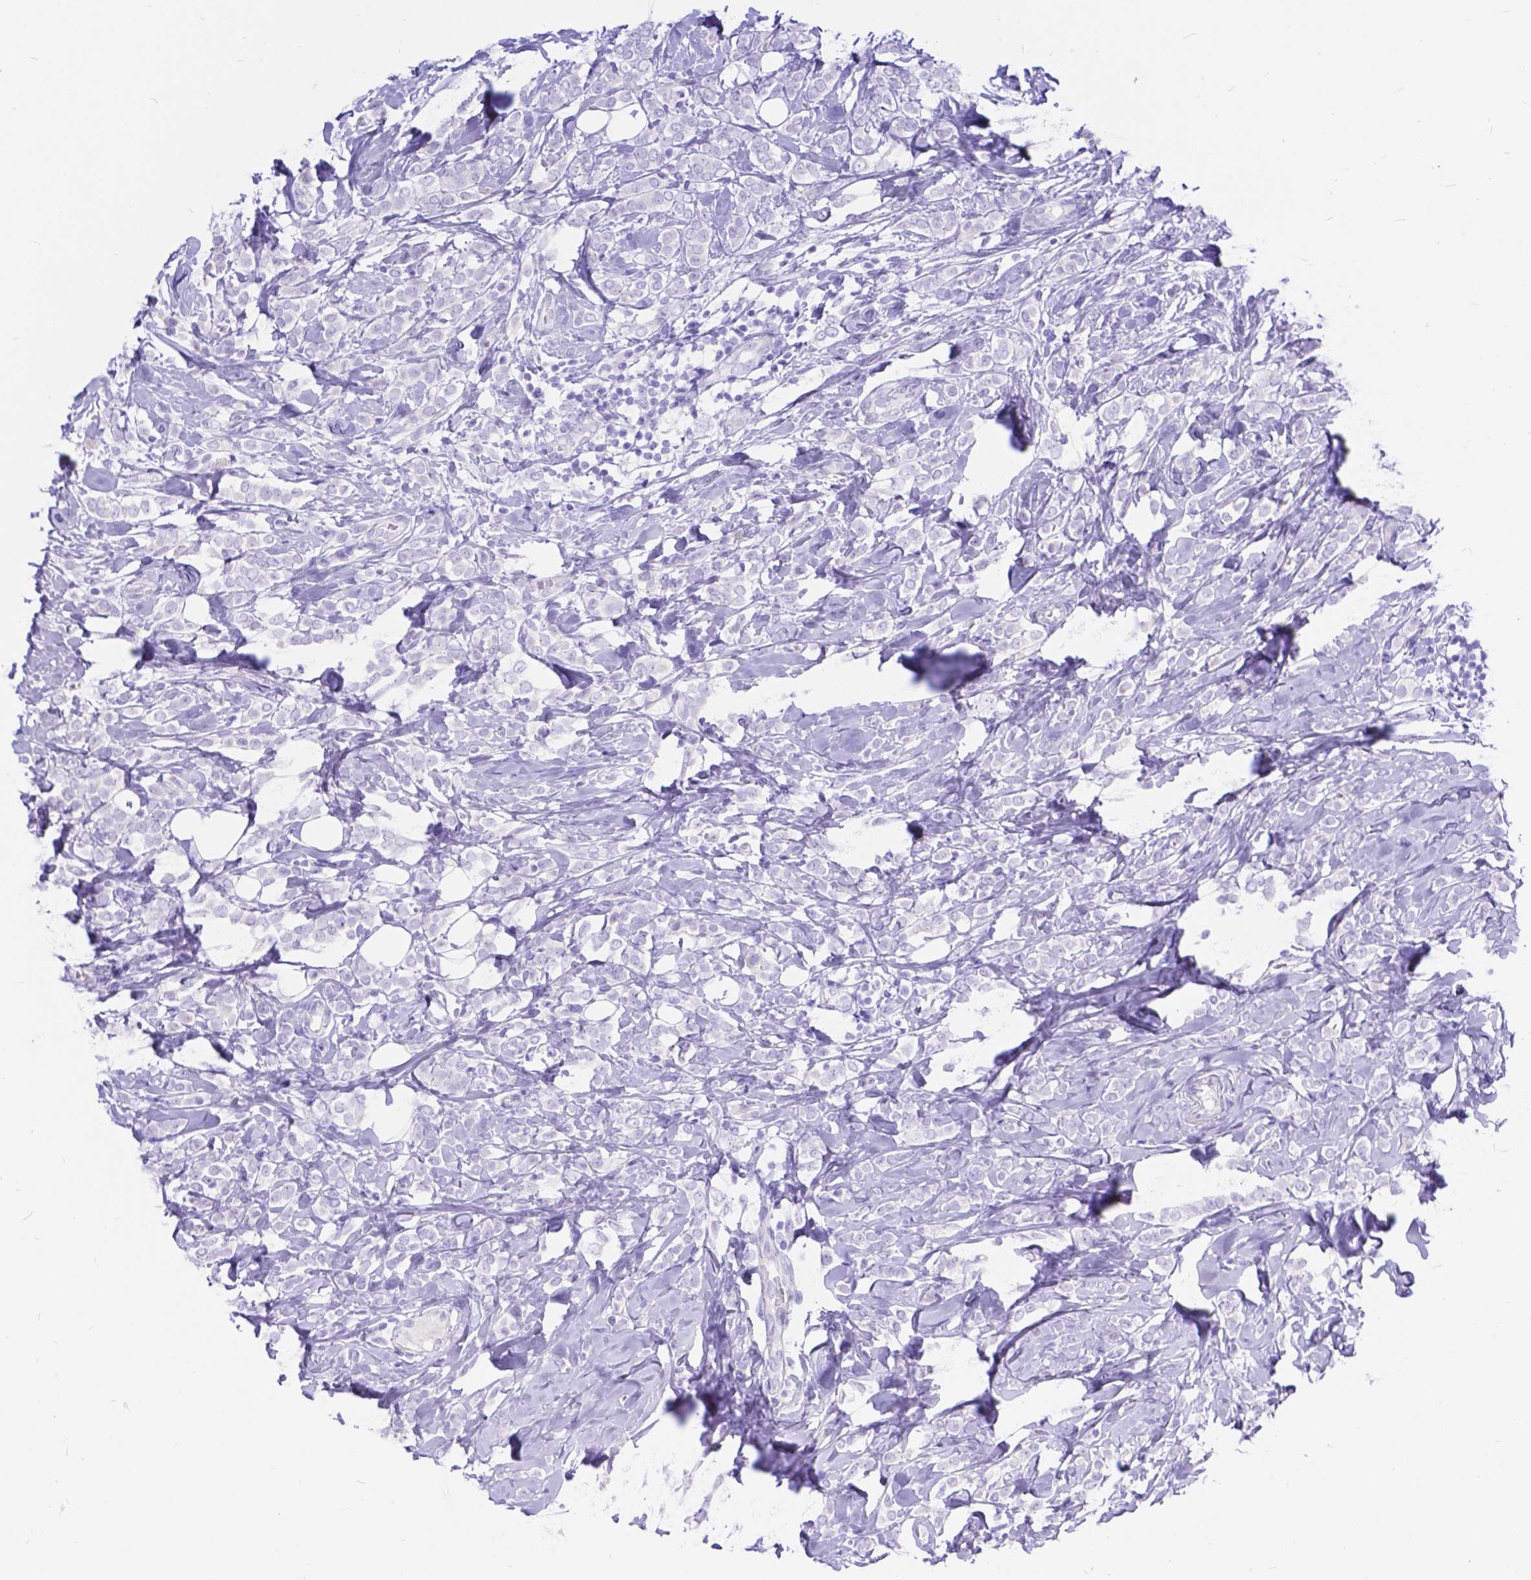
{"staining": {"intensity": "negative", "quantity": "none", "location": "none"}, "tissue": "breast cancer", "cell_type": "Tumor cells", "image_type": "cancer", "snomed": [{"axis": "morphology", "description": "Lobular carcinoma"}, {"axis": "topography", "description": "Breast"}], "caption": "Immunohistochemistry (IHC) photomicrograph of neoplastic tissue: human breast lobular carcinoma stained with DAB displays no significant protein positivity in tumor cells. Nuclei are stained in blue.", "gene": "KLHL10", "patient": {"sex": "female", "age": 49}}